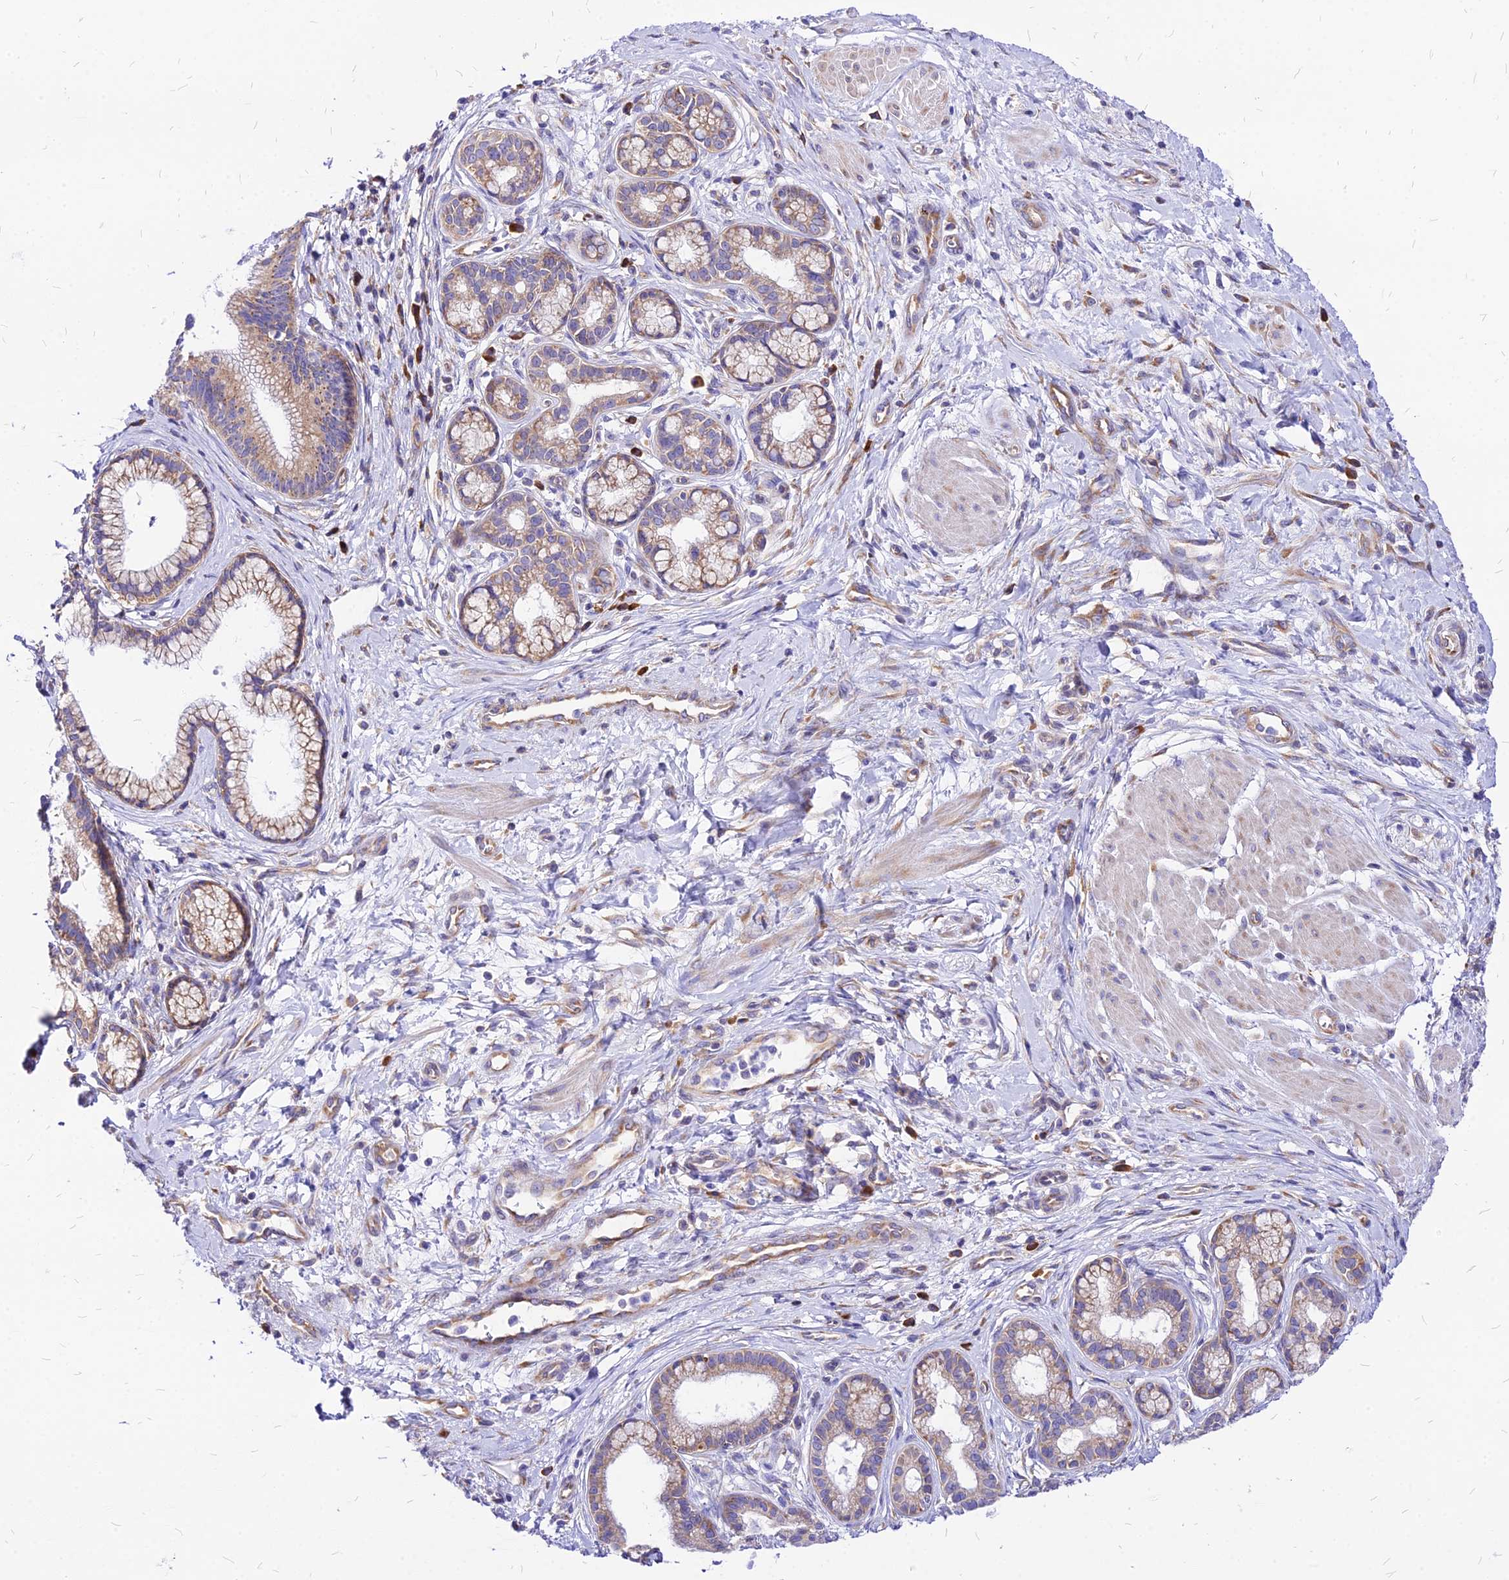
{"staining": {"intensity": "moderate", "quantity": ">75%", "location": "cytoplasmic/membranous"}, "tissue": "pancreatic cancer", "cell_type": "Tumor cells", "image_type": "cancer", "snomed": [{"axis": "morphology", "description": "Adenocarcinoma, NOS"}, {"axis": "topography", "description": "Pancreas"}], "caption": "Brown immunohistochemical staining in human adenocarcinoma (pancreatic) exhibits moderate cytoplasmic/membranous expression in approximately >75% of tumor cells. The staining was performed using DAB, with brown indicating positive protein expression. Nuclei are stained blue with hematoxylin.", "gene": "RPL19", "patient": {"sex": "male", "age": 72}}